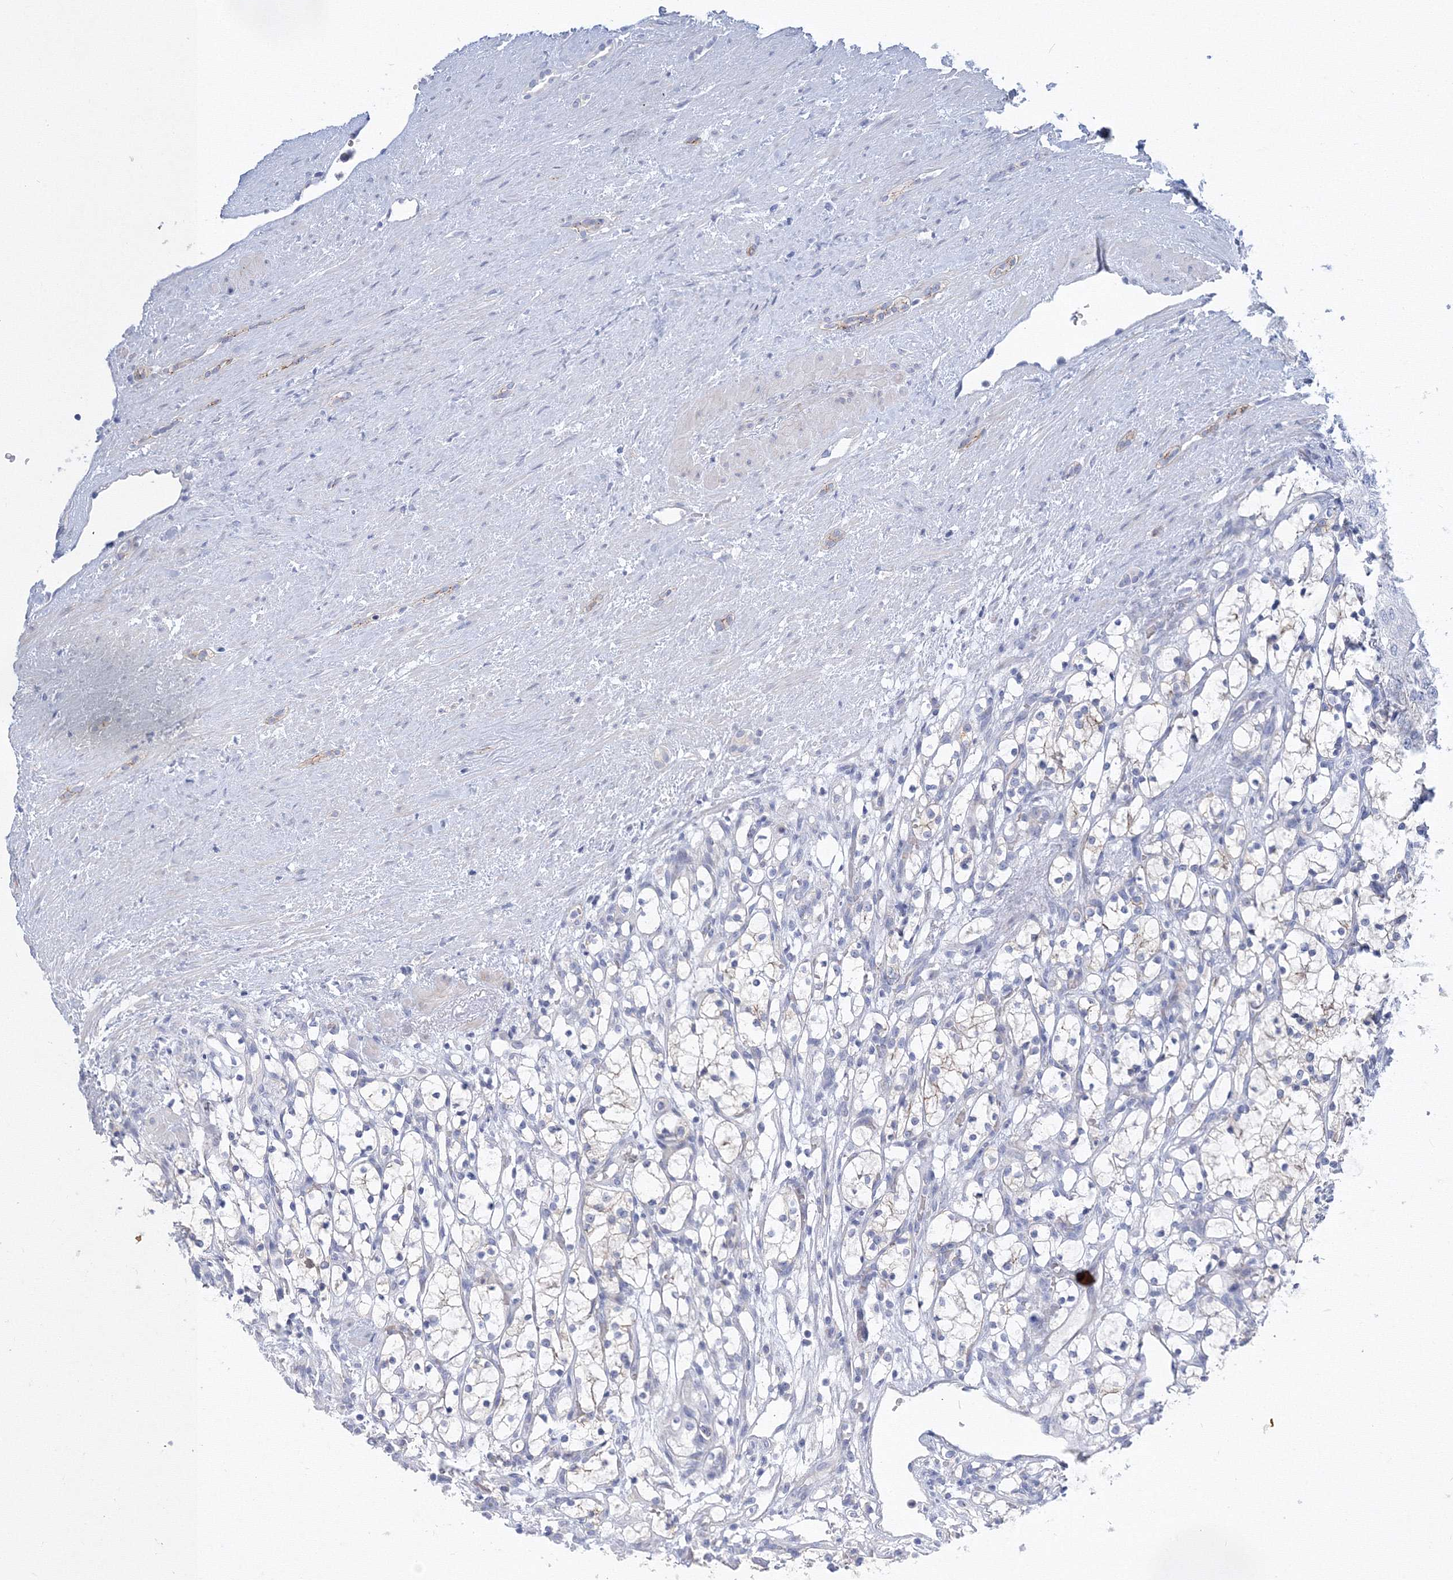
{"staining": {"intensity": "negative", "quantity": "none", "location": "none"}, "tissue": "renal cancer", "cell_type": "Tumor cells", "image_type": "cancer", "snomed": [{"axis": "morphology", "description": "Adenocarcinoma, NOS"}, {"axis": "topography", "description": "Kidney"}], "caption": "Human adenocarcinoma (renal) stained for a protein using immunohistochemistry (IHC) reveals no staining in tumor cells.", "gene": "AASDH", "patient": {"sex": "female", "age": 69}}